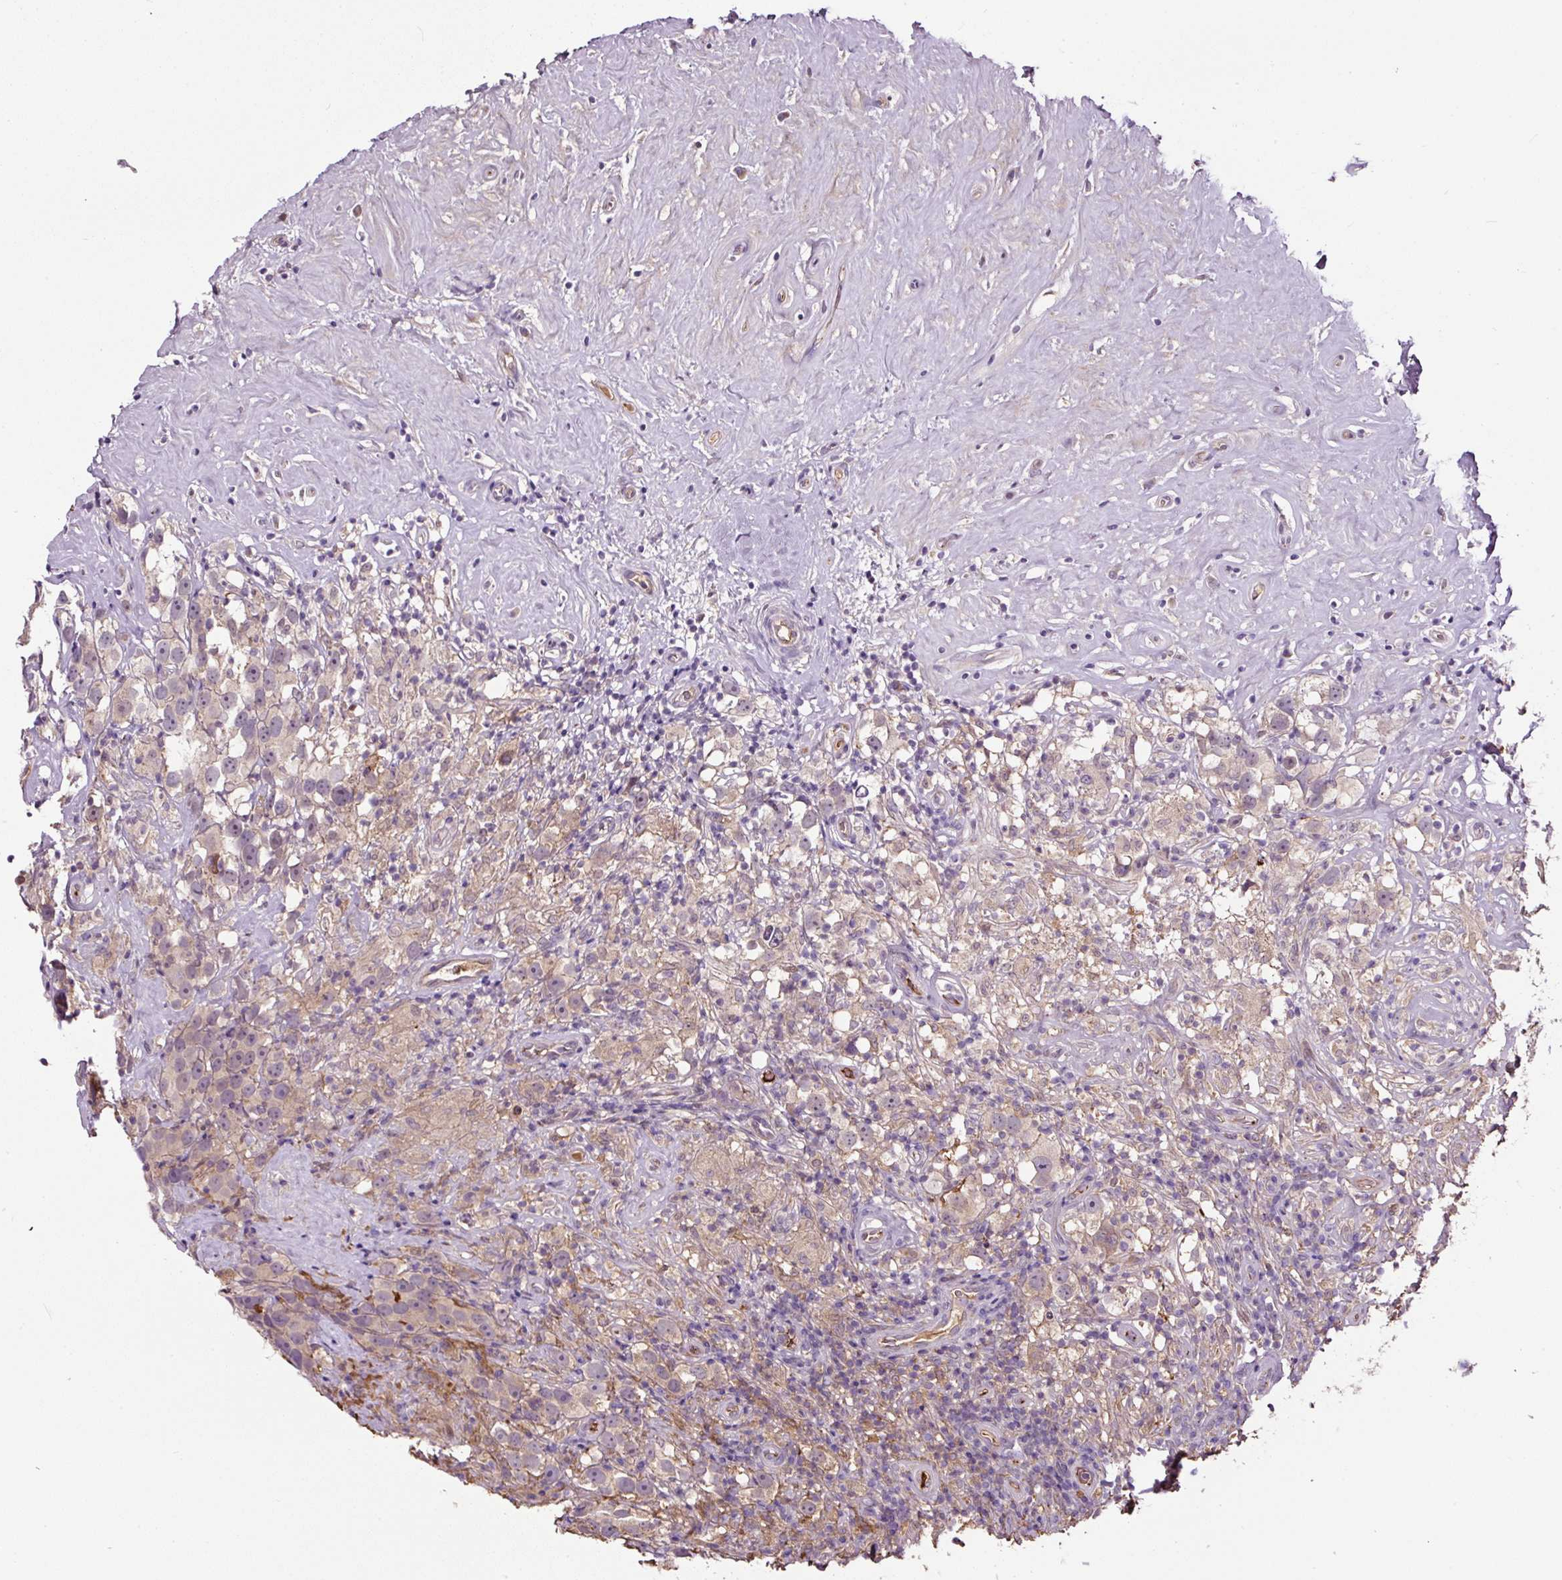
{"staining": {"intensity": "negative", "quantity": "none", "location": "none"}, "tissue": "testis cancer", "cell_type": "Tumor cells", "image_type": "cancer", "snomed": [{"axis": "morphology", "description": "Seminoma, NOS"}, {"axis": "topography", "description": "Testis"}], "caption": "Immunohistochemical staining of testis cancer displays no significant positivity in tumor cells.", "gene": "LRRC24", "patient": {"sex": "male", "age": 49}}